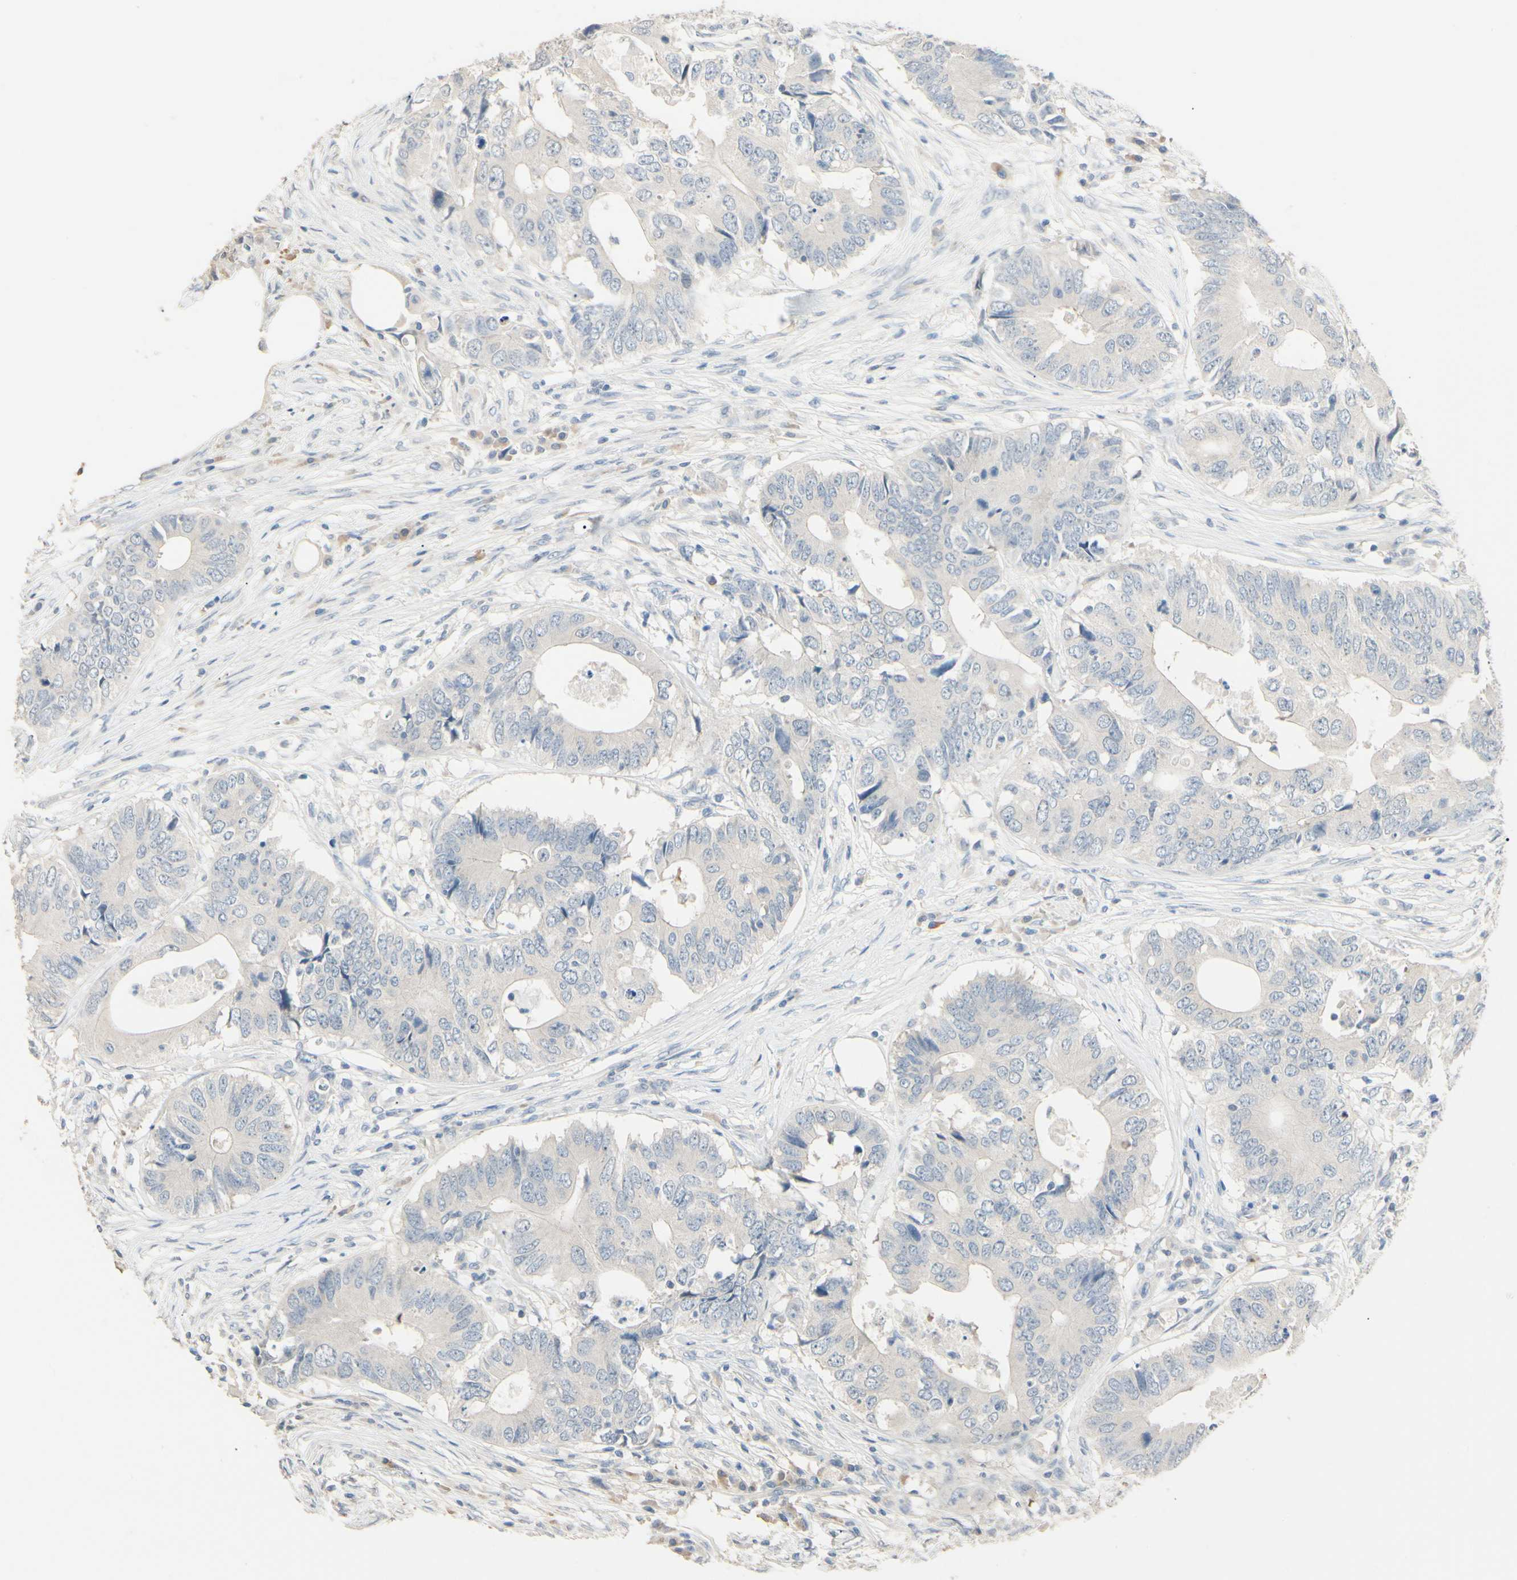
{"staining": {"intensity": "negative", "quantity": "none", "location": "none"}, "tissue": "colorectal cancer", "cell_type": "Tumor cells", "image_type": "cancer", "snomed": [{"axis": "morphology", "description": "Adenocarcinoma, NOS"}, {"axis": "topography", "description": "Colon"}], "caption": "This is an IHC photomicrograph of human colorectal cancer (adenocarcinoma). There is no expression in tumor cells.", "gene": "GNE", "patient": {"sex": "male", "age": 71}}